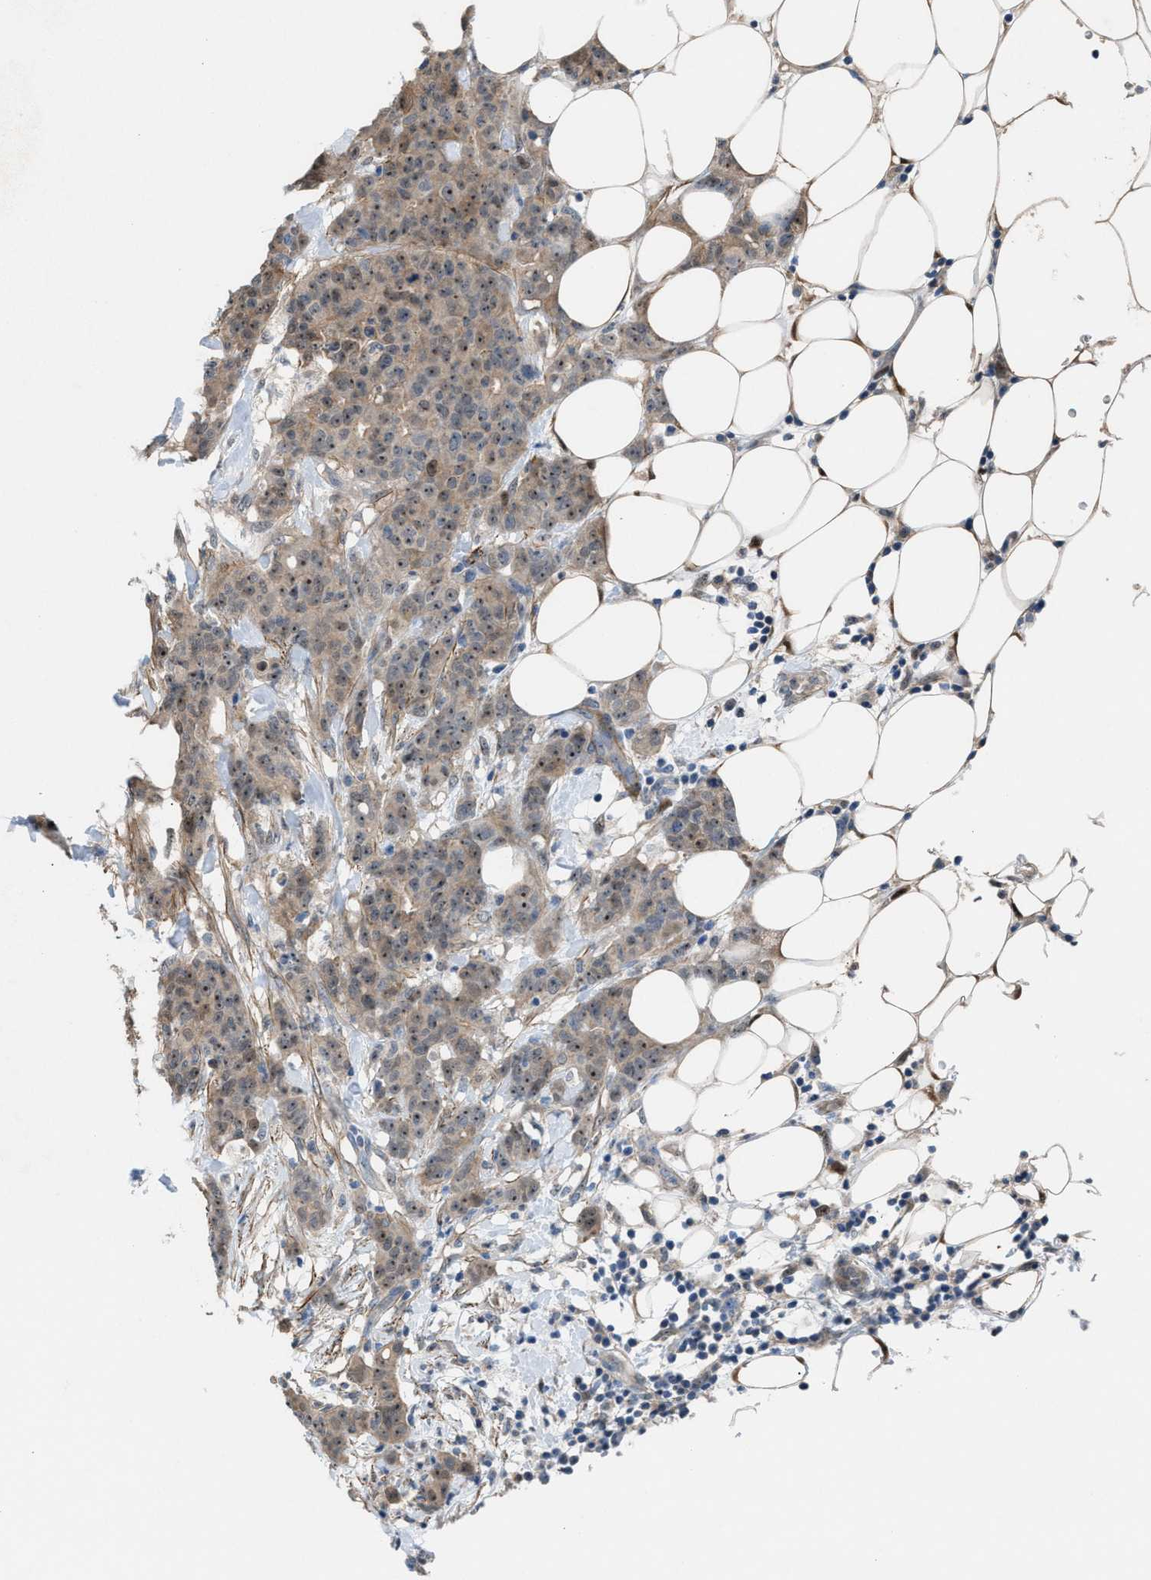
{"staining": {"intensity": "moderate", "quantity": "25%-75%", "location": "nuclear"}, "tissue": "breast cancer", "cell_type": "Tumor cells", "image_type": "cancer", "snomed": [{"axis": "morphology", "description": "Normal tissue, NOS"}, {"axis": "morphology", "description": "Duct carcinoma"}, {"axis": "topography", "description": "Breast"}], "caption": "Human breast cancer (intraductal carcinoma) stained with a brown dye demonstrates moderate nuclear positive staining in approximately 25%-75% of tumor cells.", "gene": "NQO2", "patient": {"sex": "female", "age": 40}}